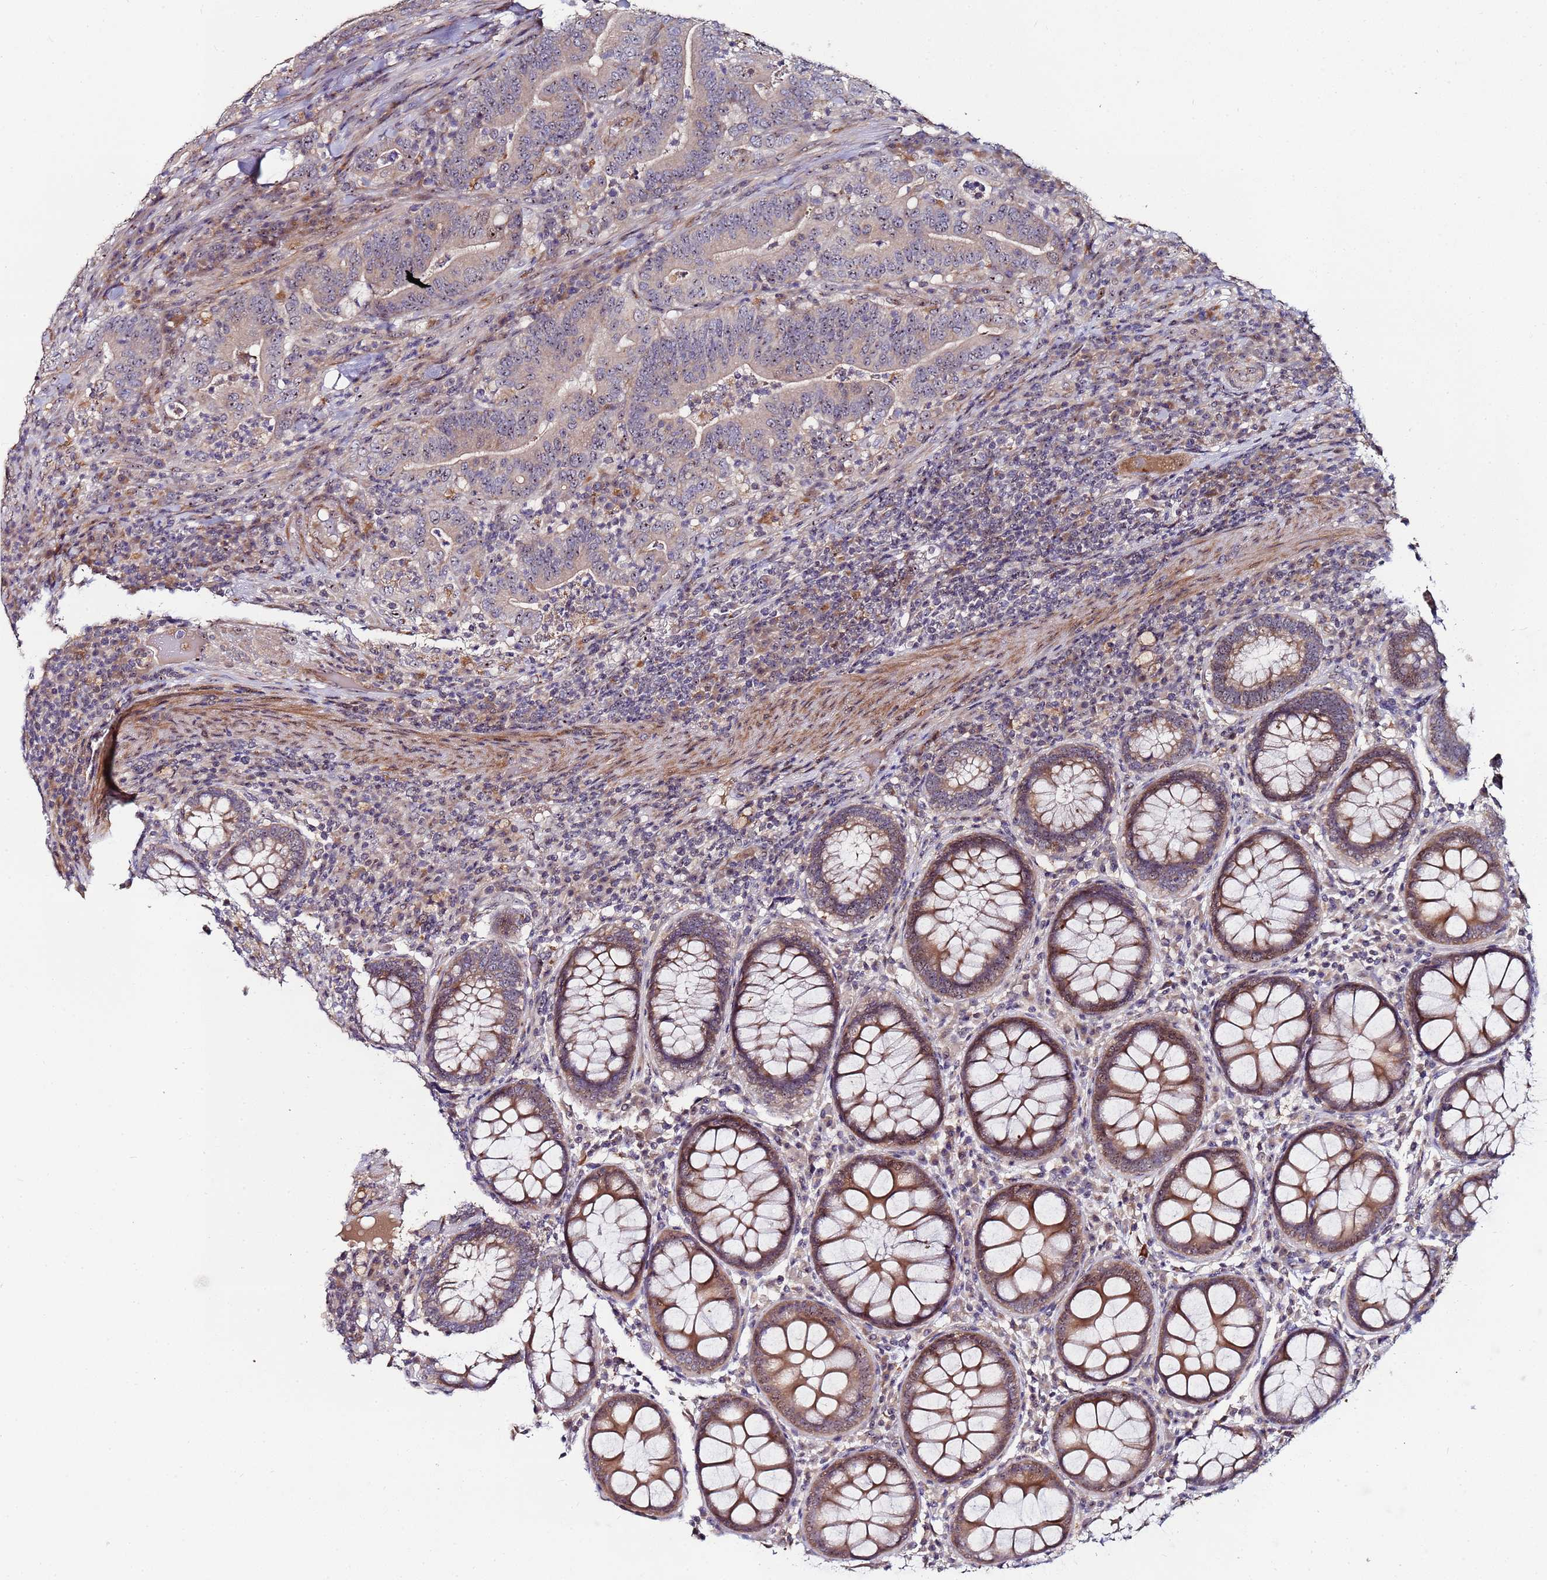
{"staining": {"intensity": "moderate", "quantity": "25%-75%", "location": "cytoplasmic/membranous,nuclear"}, "tissue": "colorectal cancer", "cell_type": "Tumor cells", "image_type": "cancer", "snomed": [{"axis": "morphology", "description": "Adenocarcinoma, NOS"}, {"axis": "topography", "description": "Colon"}], "caption": "Moderate cytoplasmic/membranous and nuclear expression is appreciated in approximately 25%-75% of tumor cells in colorectal cancer (adenocarcinoma).", "gene": "KRI1", "patient": {"sex": "female", "age": 66}}